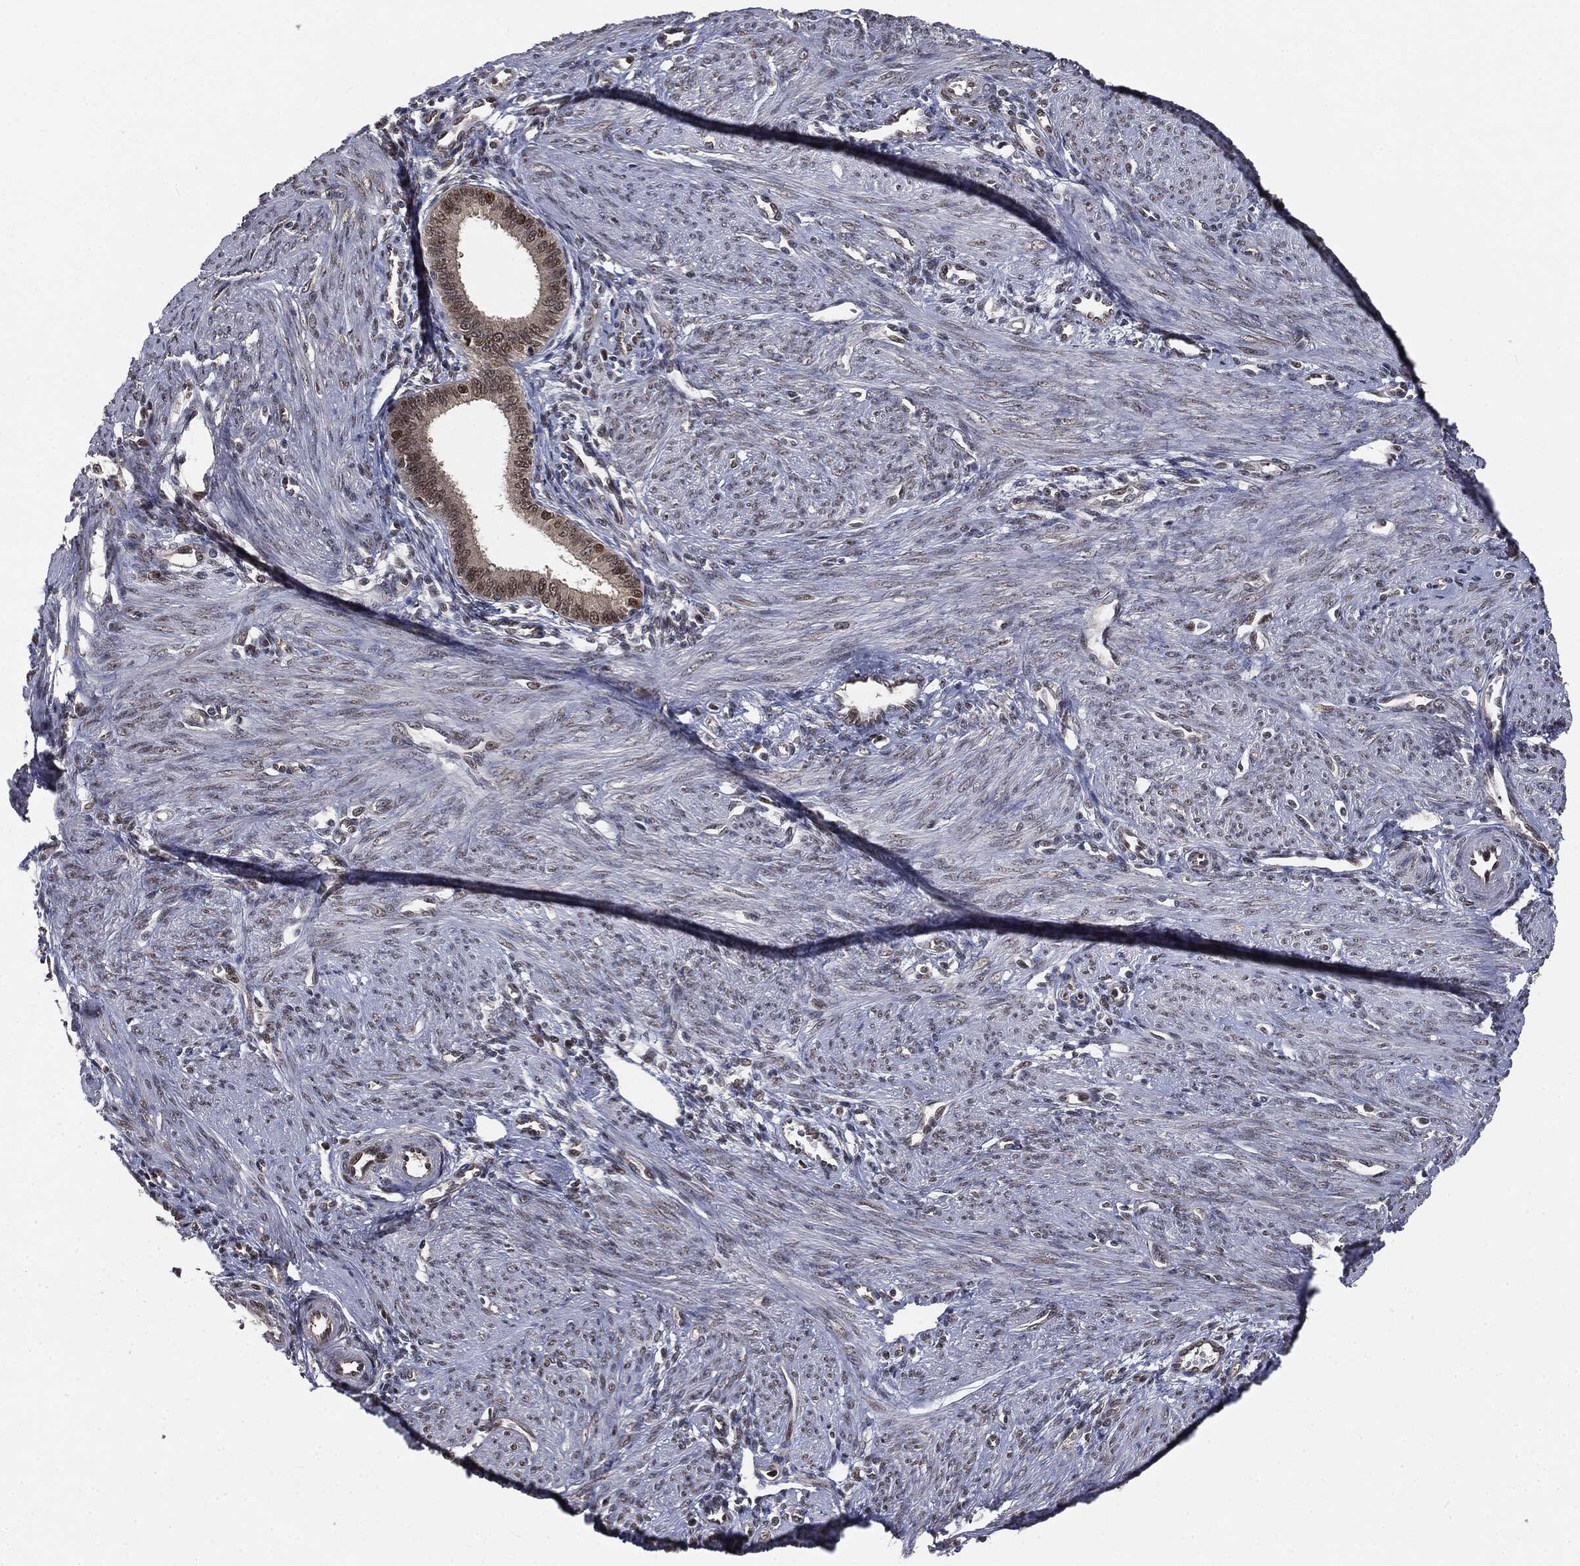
{"staining": {"intensity": "moderate", "quantity": "25%-75%", "location": "nuclear"}, "tissue": "endometrium", "cell_type": "Cells in endometrial stroma", "image_type": "normal", "snomed": [{"axis": "morphology", "description": "Normal tissue, NOS"}, {"axis": "topography", "description": "Endometrium"}], "caption": "High-power microscopy captured an IHC photomicrograph of unremarkable endometrium, revealing moderate nuclear expression in about 25%-75% of cells in endometrial stroma. Using DAB (brown) and hematoxylin (blue) stains, captured at high magnification using brightfield microscopy.", "gene": "SHLD2", "patient": {"sex": "female", "age": 39}}